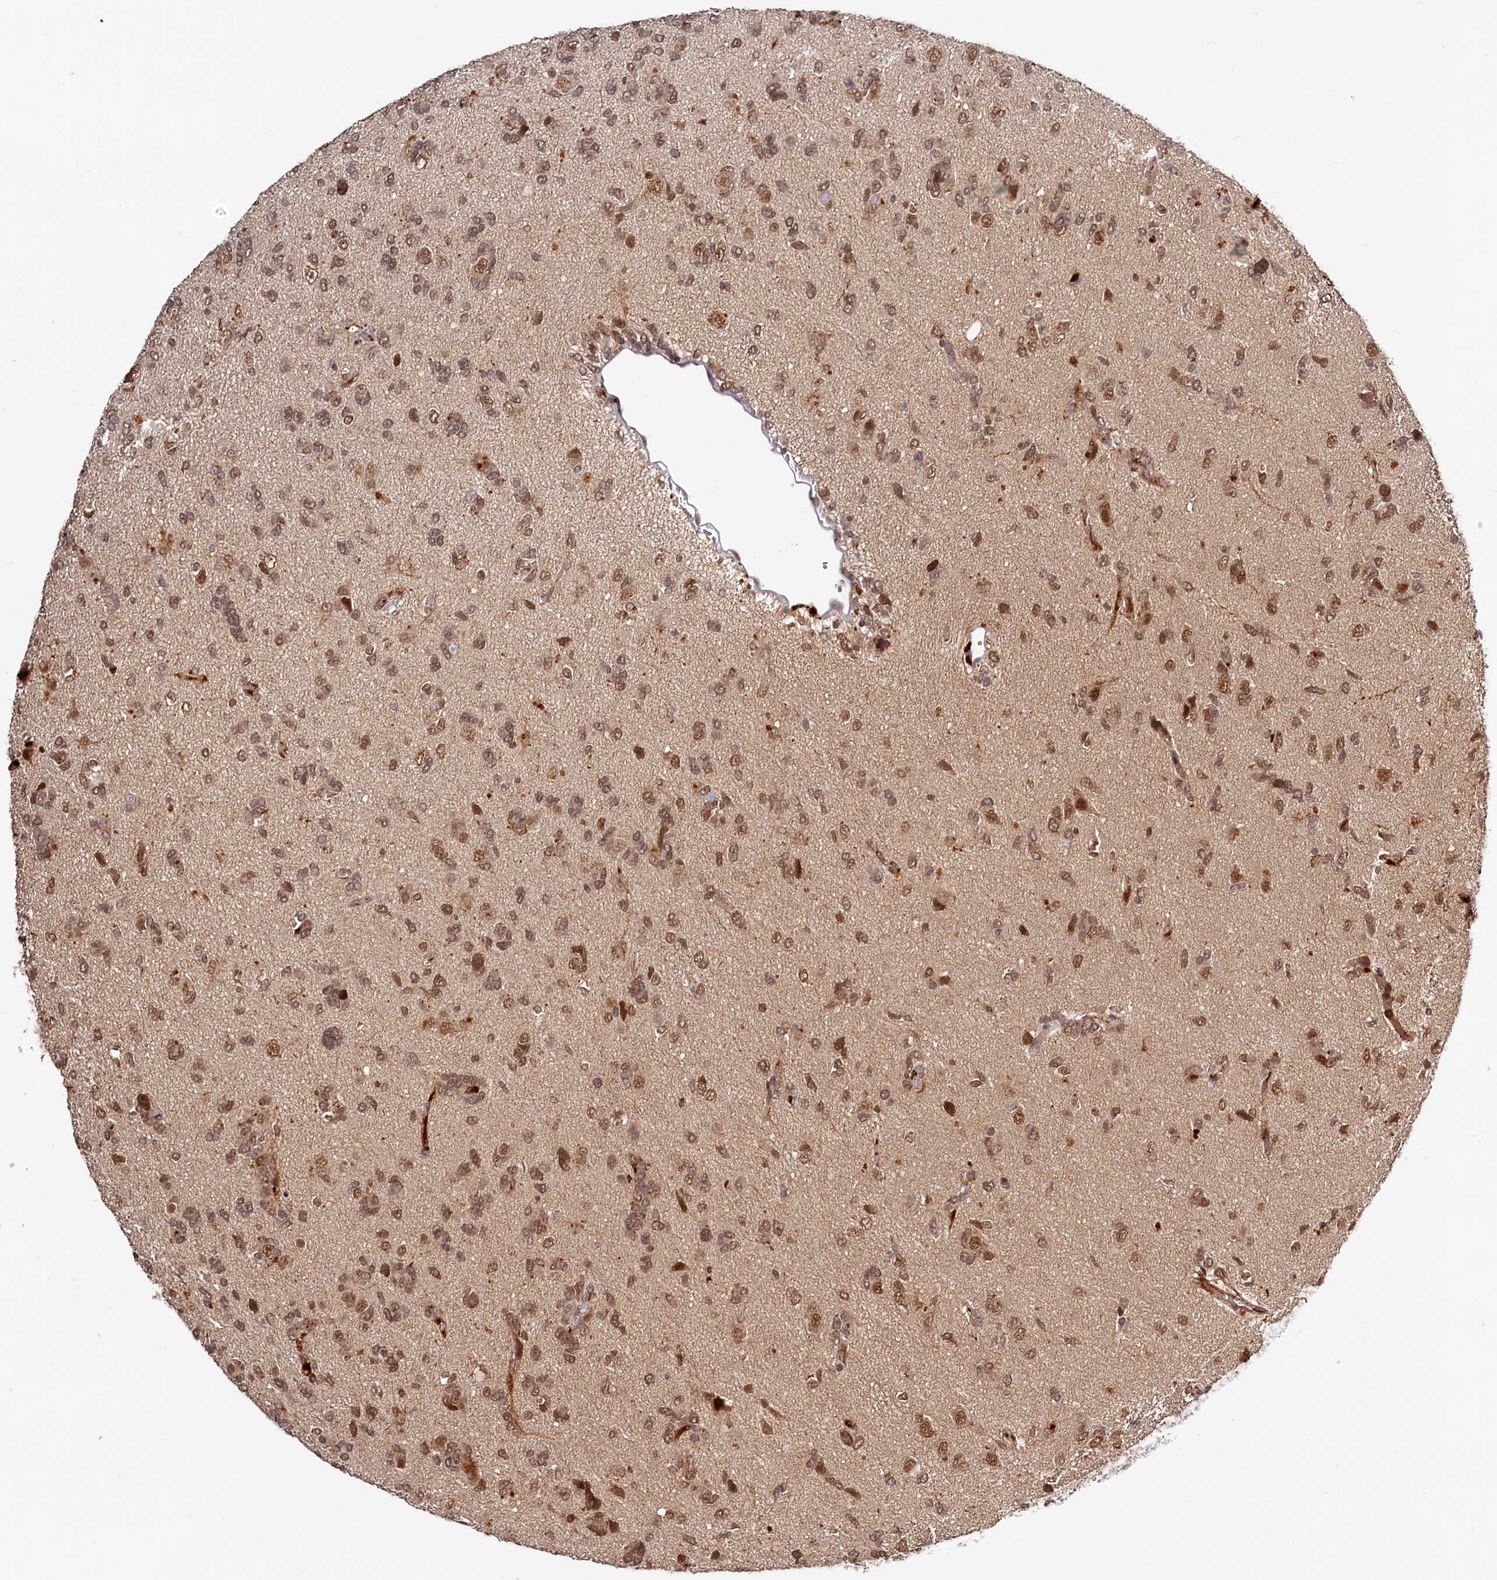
{"staining": {"intensity": "moderate", "quantity": ">75%", "location": "nuclear"}, "tissue": "glioma", "cell_type": "Tumor cells", "image_type": "cancer", "snomed": [{"axis": "morphology", "description": "Glioma, malignant, High grade"}, {"axis": "topography", "description": "Brain"}], "caption": "The immunohistochemical stain labels moderate nuclear positivity in tumor cells of malignant glioma (high-grade) tissue.", "gene": "TRAPPC4", "patient": {"sex": "female", "age": 59}}